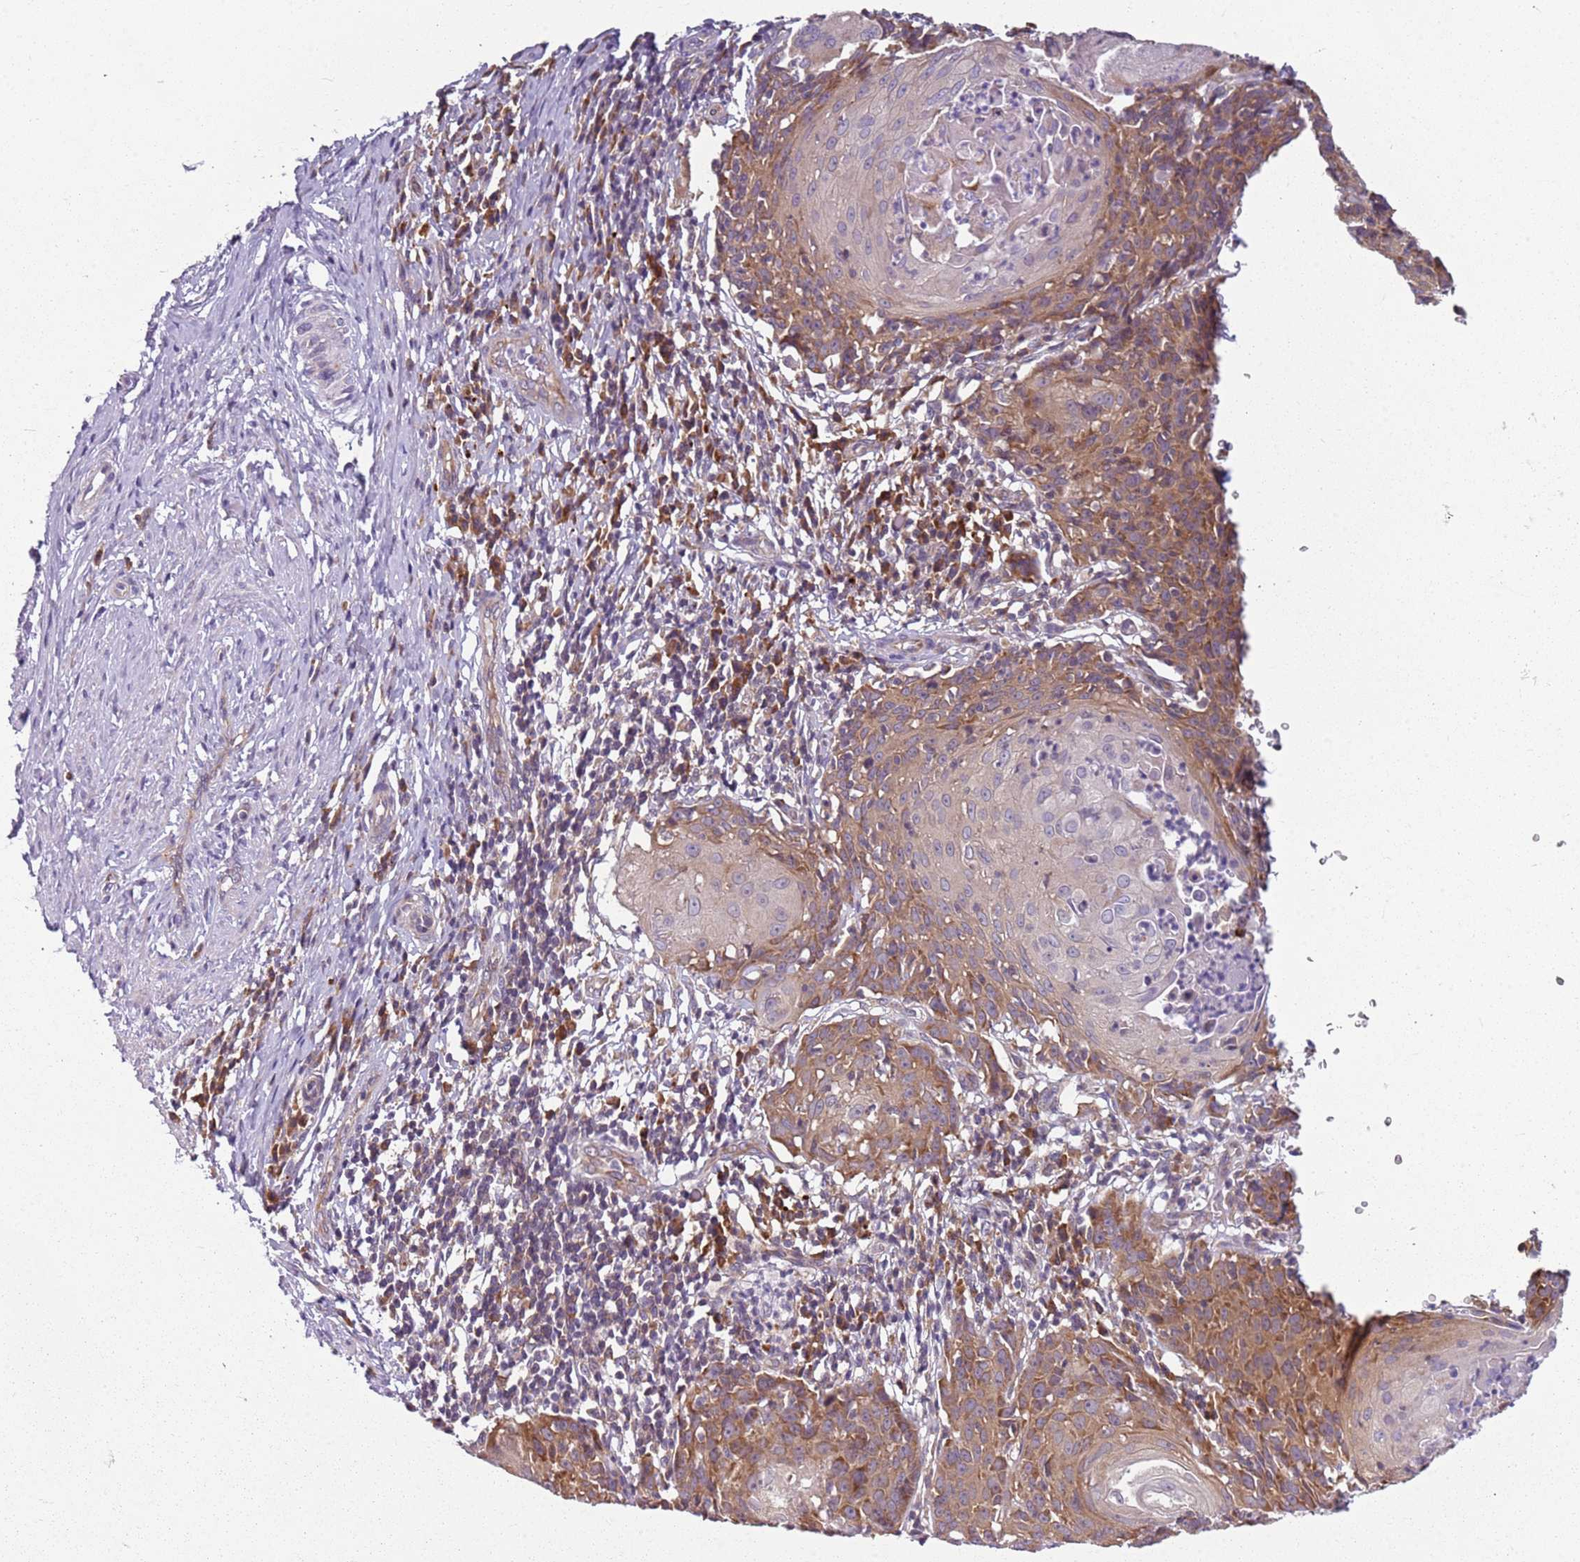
{"staining": {"intensity": "moderate", "quantity": ">75%", "location": "cytoplasmic/membranous"}, "tissue": "cervical cancer", "cell_type": "Tumor cells", "image_type": "cancer", "snomed": [{"axis": "morphology", "description": "Squamous cell carcinoma, NOS"}, {"axis": "topography", "description": "Cervix"}], "caption": "Protein expression analysis of cervical cancer (squamous cell carcinoma) exhibits moderate cytoplasmic/membranous staining in about >75% of tumor cells.", "gene": "RPS28", "patient": {"sex": "female", "age": 50}}